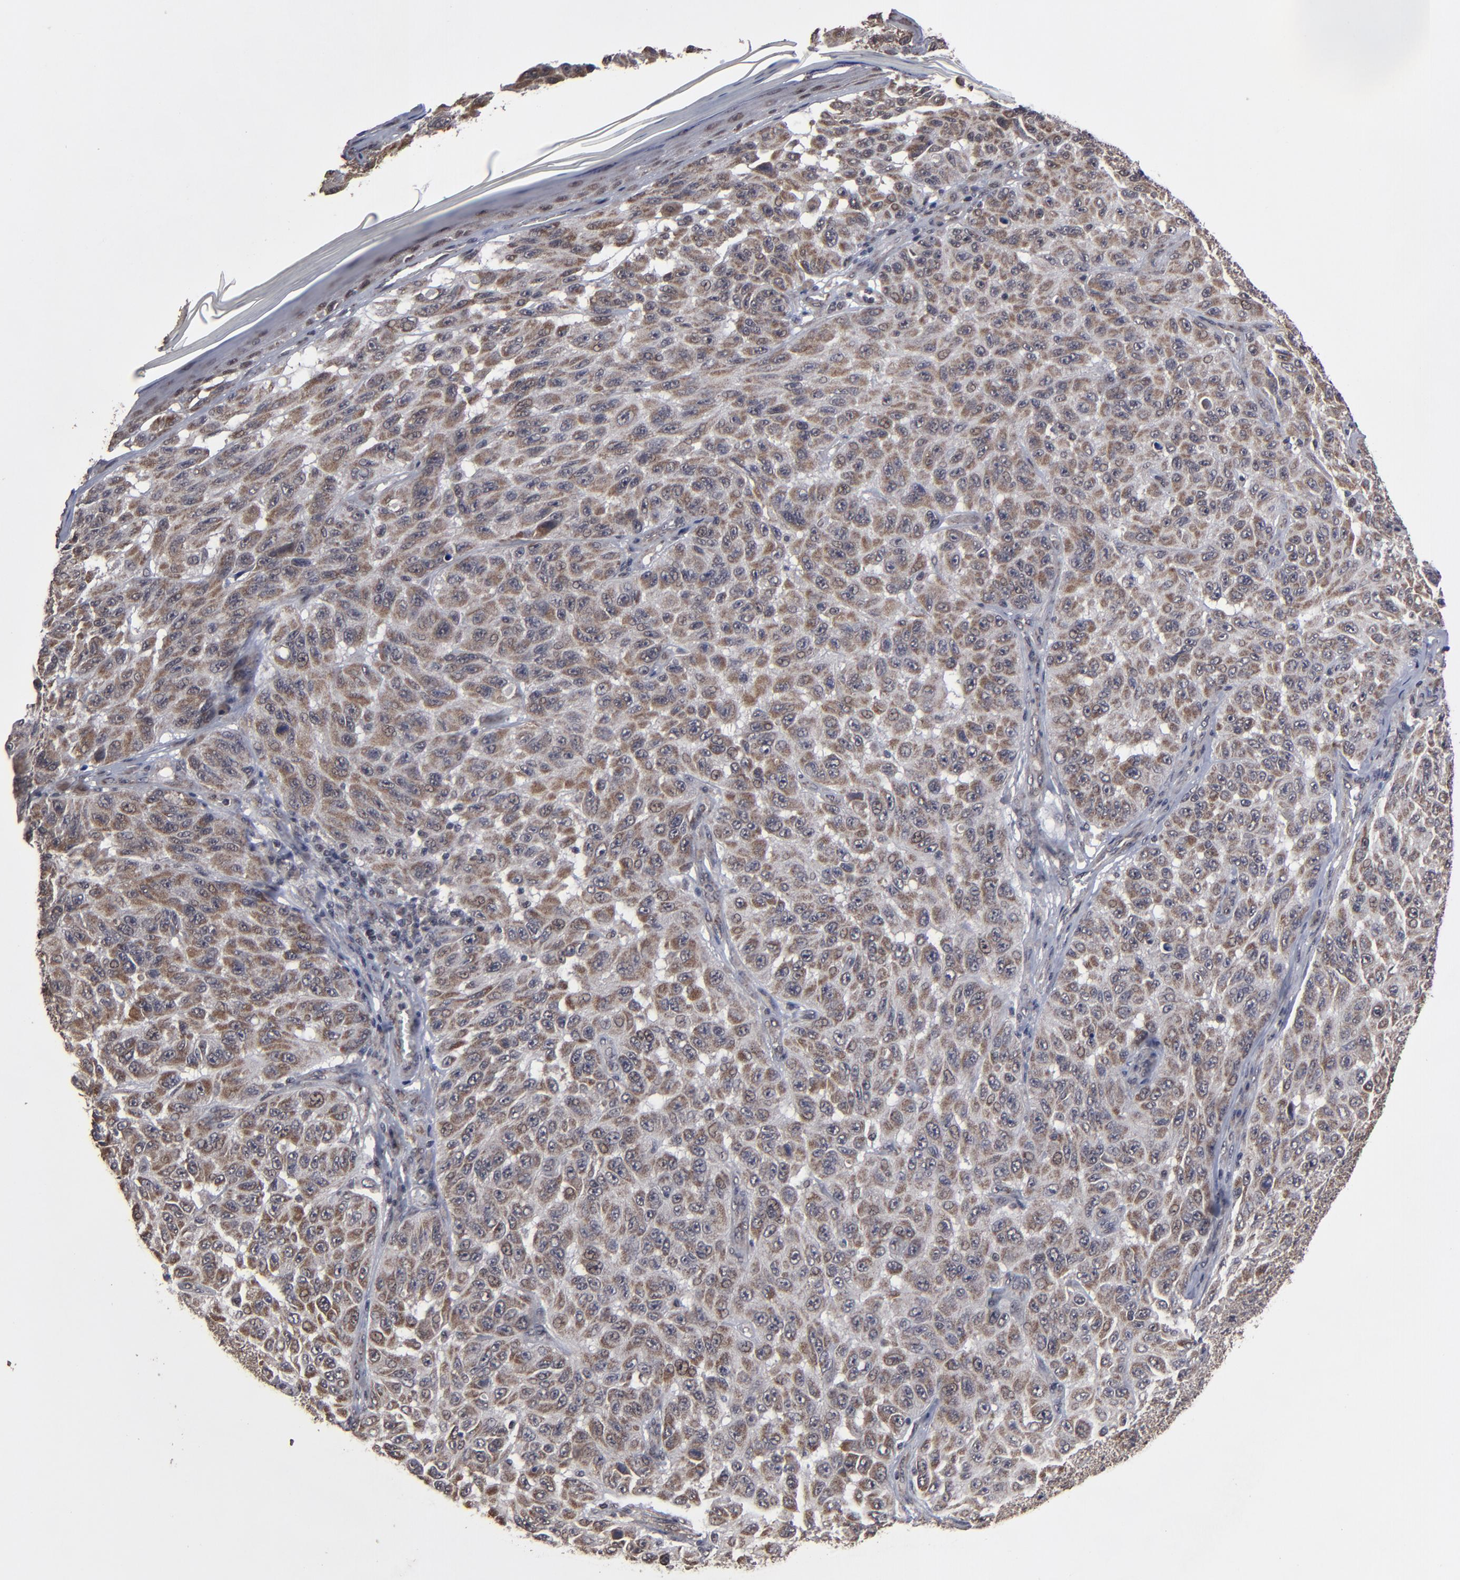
{"staining": {"intensity": "moderate", "quantity": ">75%", "location": "cytoplasmic/membranous"}, "tissue": "melanoma", "cell_type": "Tumor cells", "image_type": "cancer", "snomed": [{"axis": "morphology", "description": "Malignant melanoma, NOS"}, {"axis": "topography", "description": "Skin"}], "caption": "IHC (DAB) staining of malignant melanoma reveals moderate cytoplasmic/membranous protein expression in about >75% of tumor cells.", "gene": "BNIP3", "patient": {"sex": "male", "age": 30}}